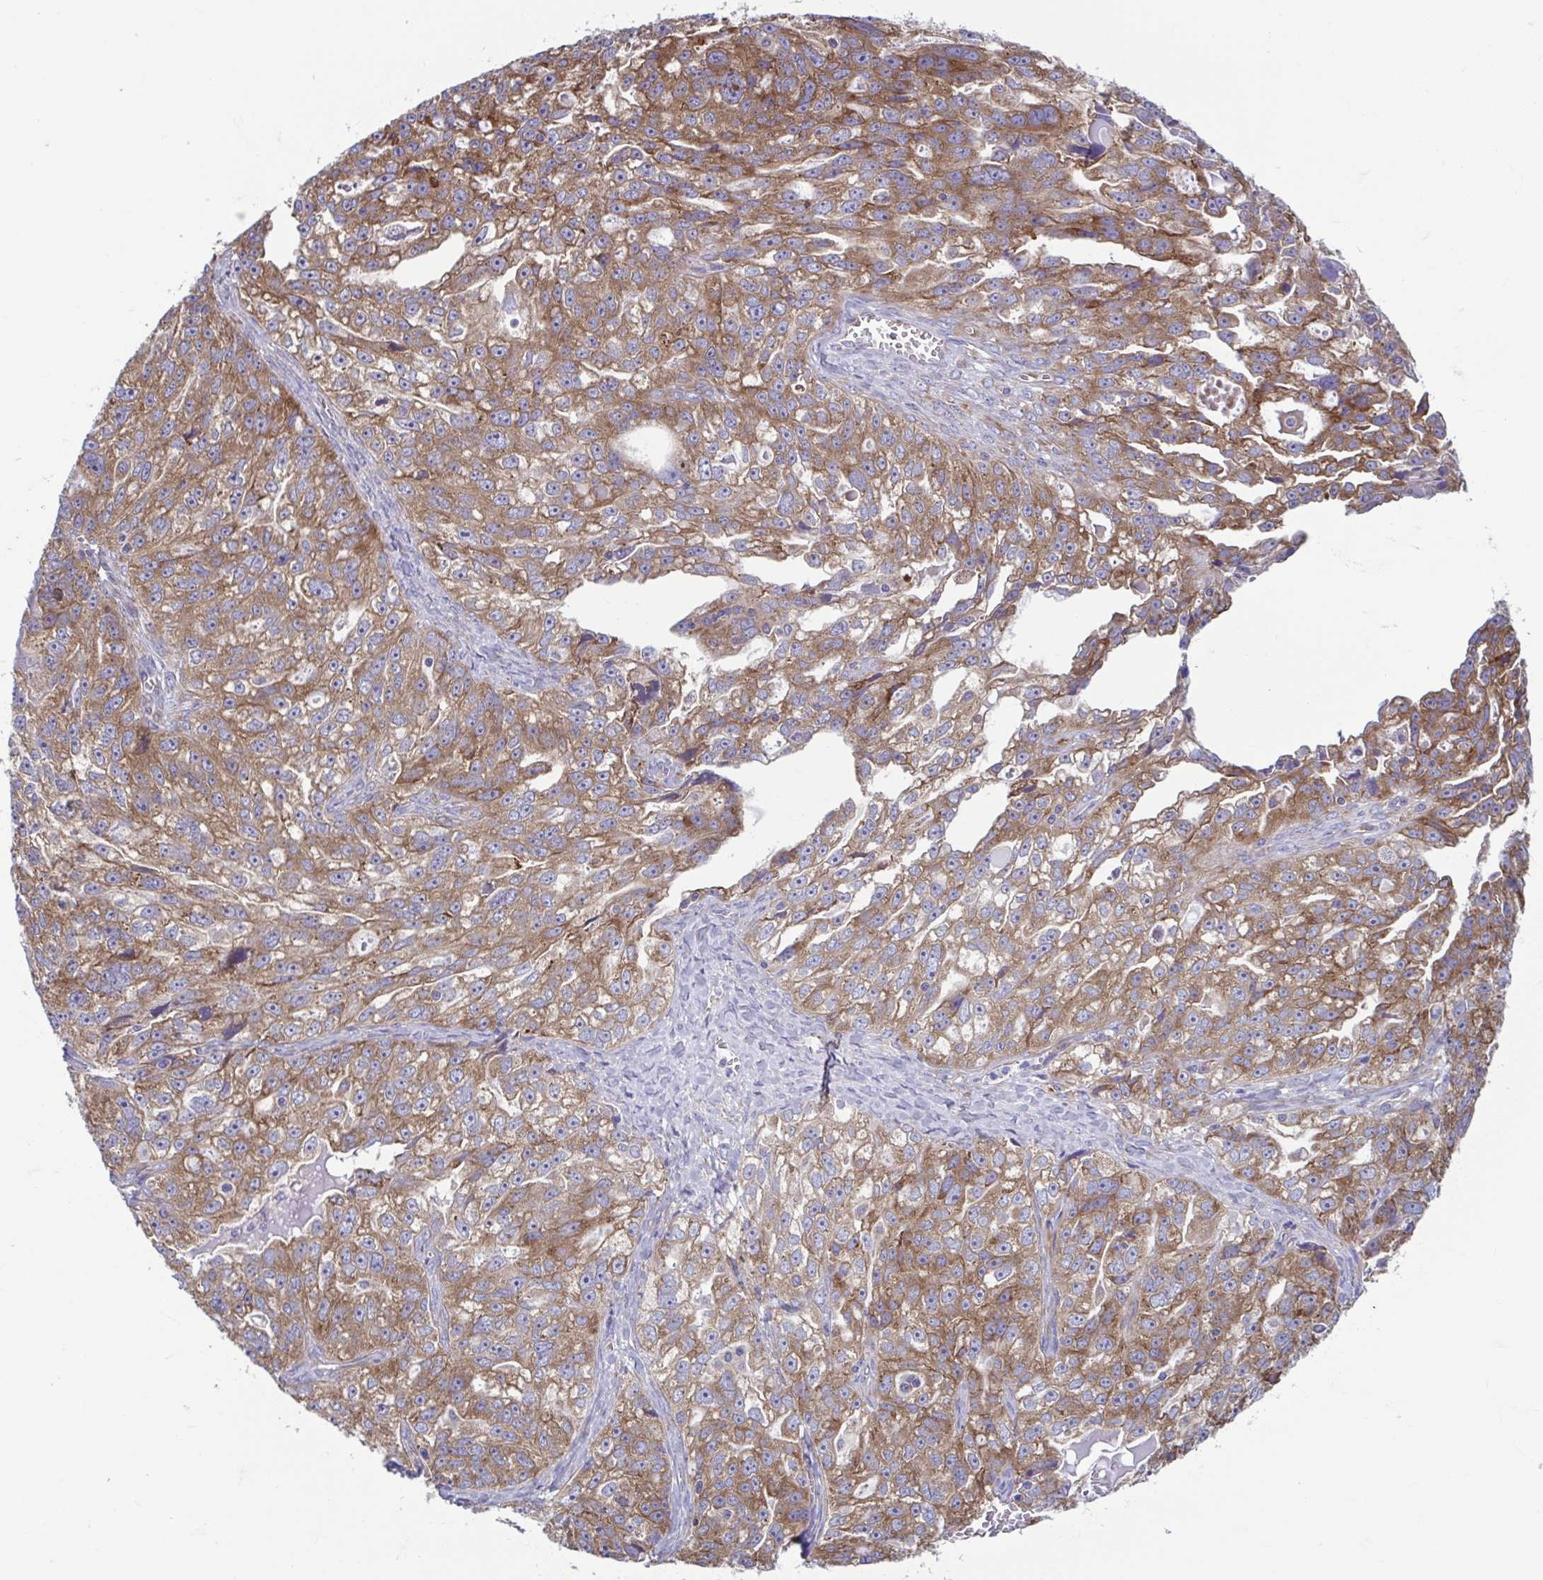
{"staining": {"intensity": "moderate", "quantity": ">75%", "location": "cytoplasmic/membranous"}, "tissue": "ovarian cancer", "cell_type": "Tumor cells", "image_type": "cancer", "snomed": [{"axis": "morphology", "description": "Cystadenocarcinoma, serous, NOS"}, {"axis": "topography", "description": "Ovary"}], "caption": "Immunohistochemical staining of ovarian cancer (serous cystadenocarcinoma) reveals medium levels of moderate cytoplasmic/membranous protein staining in about >75% of tumor cells. Nuclei are stained in blue.", "gene": "RPS16", "patient": {"sex": "female", "age": 51}}